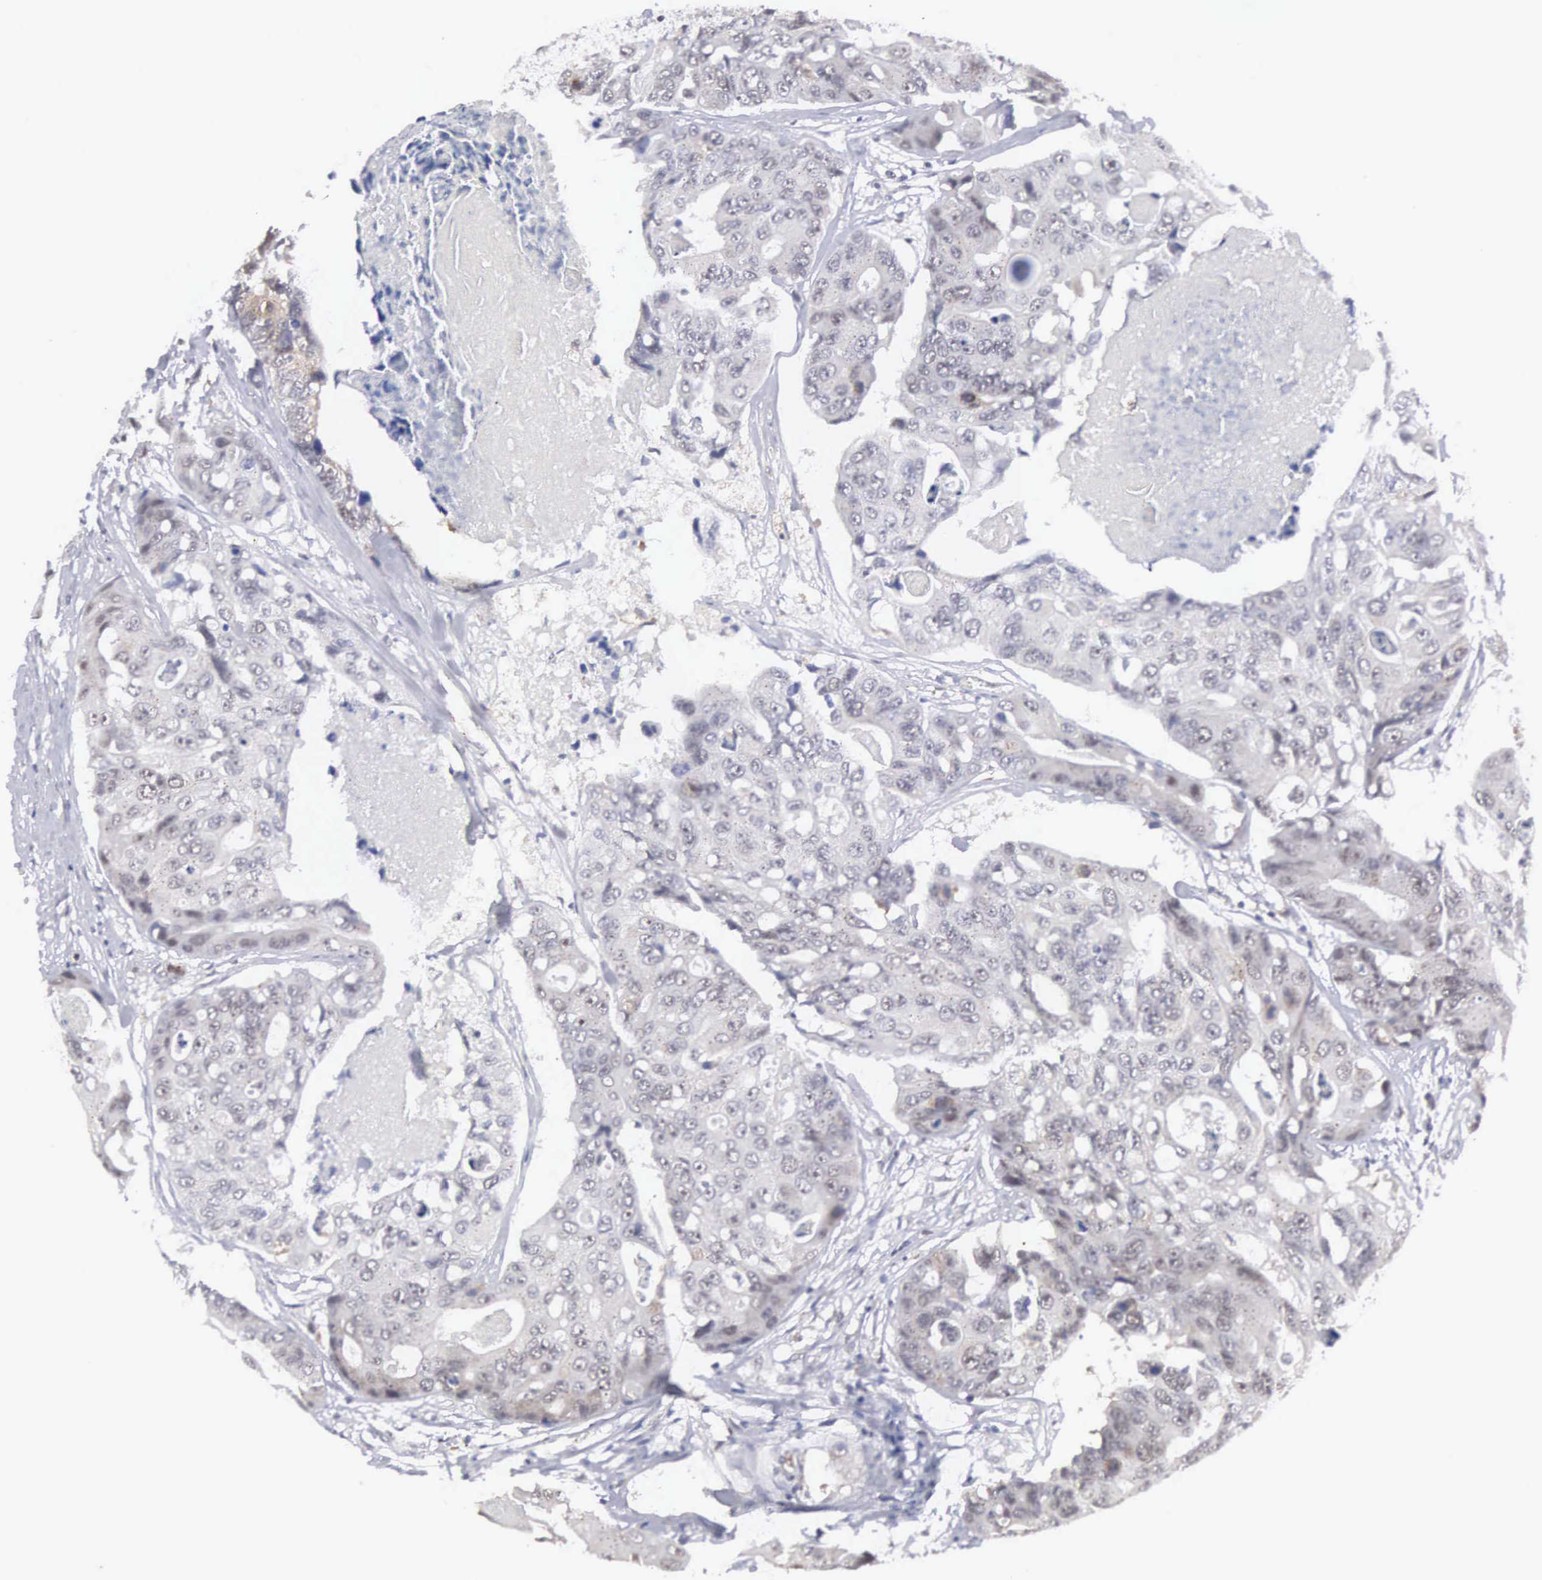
{"staining": {"intensity": "weak", "quantity": "<25%", "location": "nuclear"}, "tissue": "colorectal cancer", "cell_type": "Tumor cells", "image_type": "cancer", "snomed": [{"axis": "morphology", "description": "Adenocarcinoma, NOS"}, {"axis": "topography", "description": "Colon"}], "caption": "Immunohistochemistry photomicrograph of adenocarcinoma (colorectal) stained for a protein (brown), which demonstrates no expression in tumor cells. (Immunohistochemistry (ihc), brightfield microscopy, high magnification).", "gene": "MNAT1", "patient": {"sex": "female", "age": 86}}